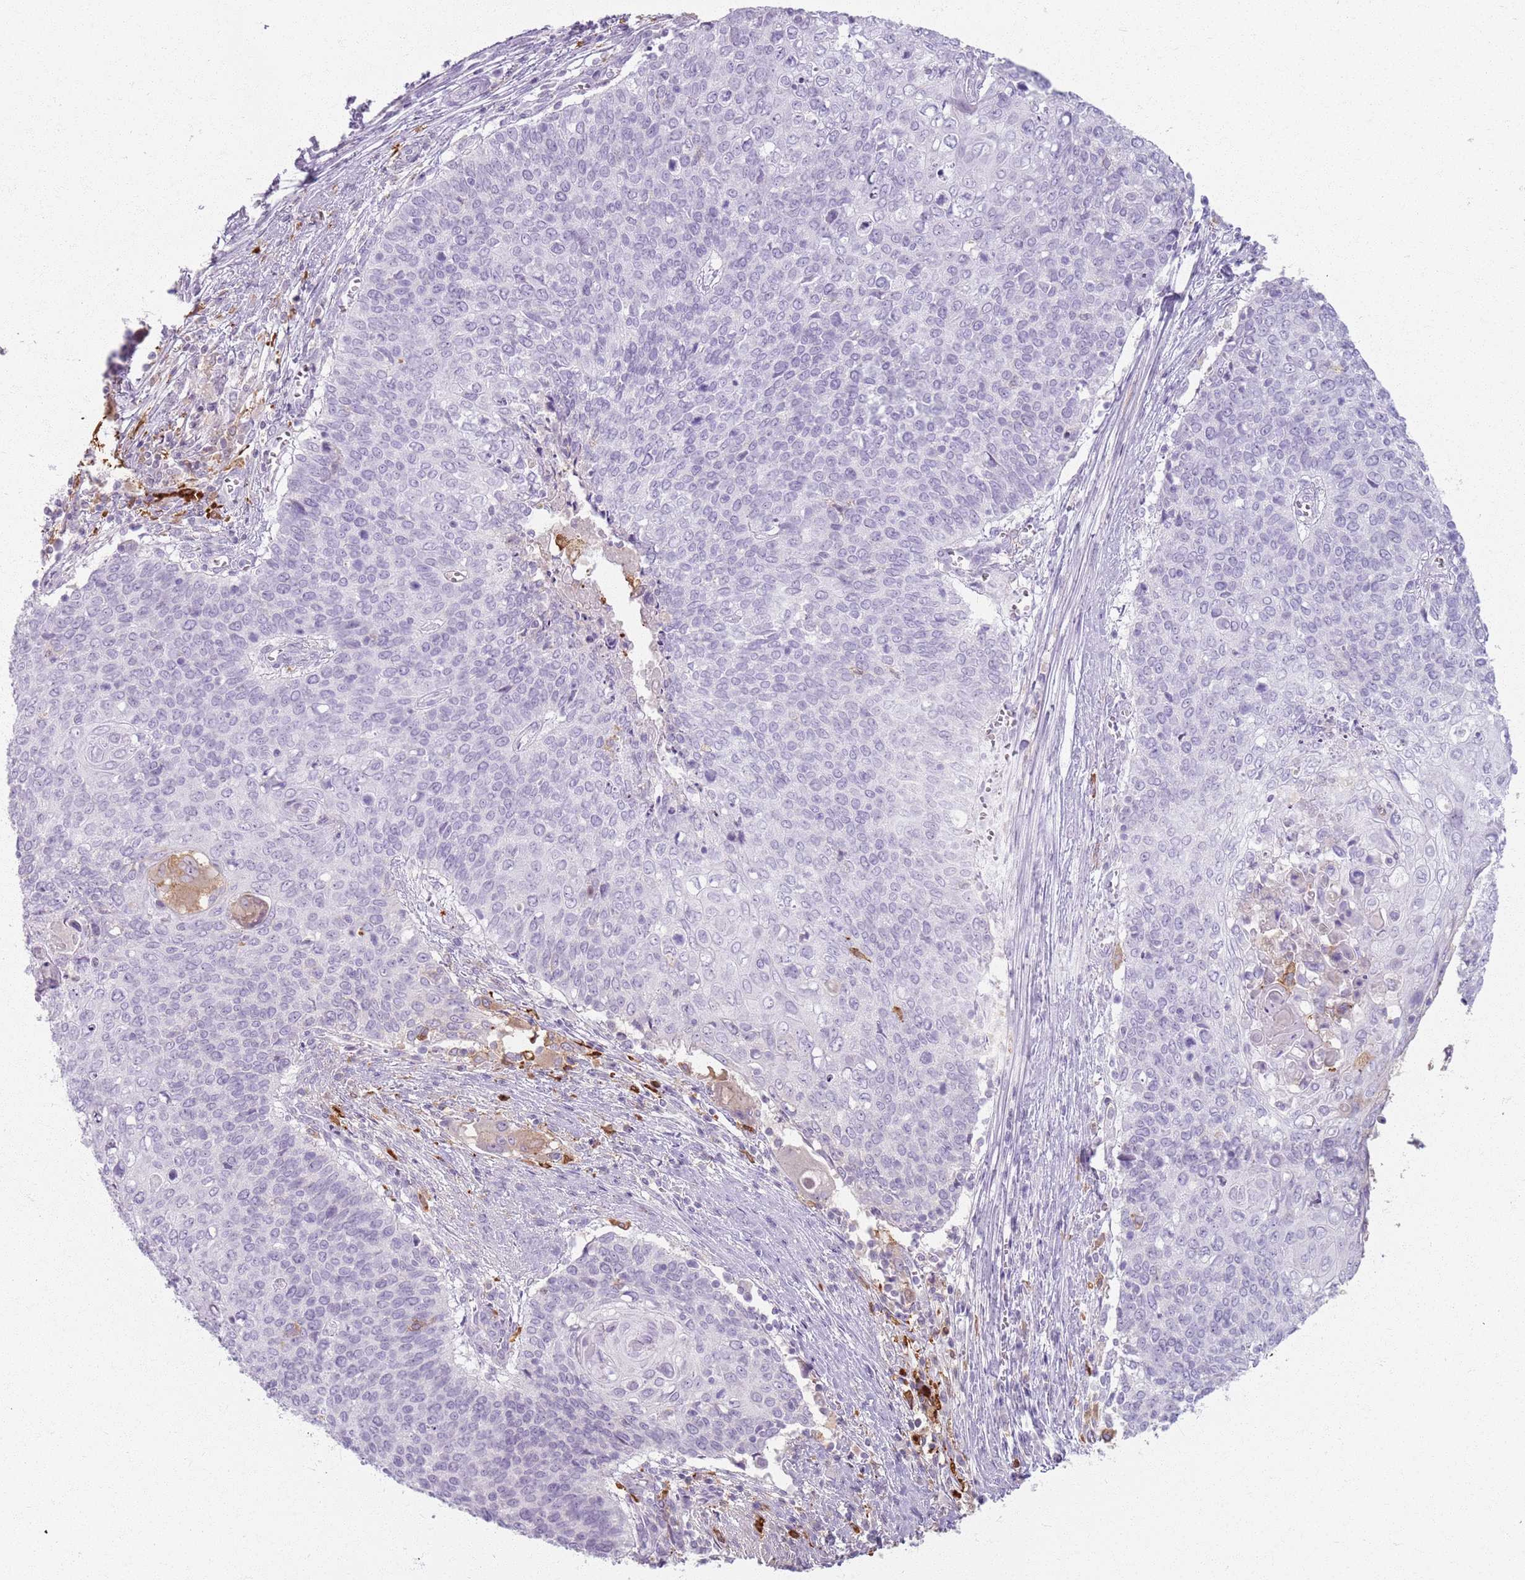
{"staining": {"intensity": "negative", "quantity": "none", "location": "none"}, "tissue": "cervical cancer", "cell_type": "Tumor cells", "image_type": "cancer", "snomed": [{"axis": "morphology", "description": "Squamous cell carcinoma, NOS"}, {"axis": "topography", "description": "Cervix"}], "caption": "Cervical cancer (squamous cell carcinoma) was stained to show a protein in brown. There is no significant staining in tumor cells. (Stains: DAB immunohistochemistry (IHC) with hematoxylin counter stain, Microscopy: brightfield microscopy at high magnification).", "gene": "GDPGP1", "patient": {"sex": "female", "age": 39}}